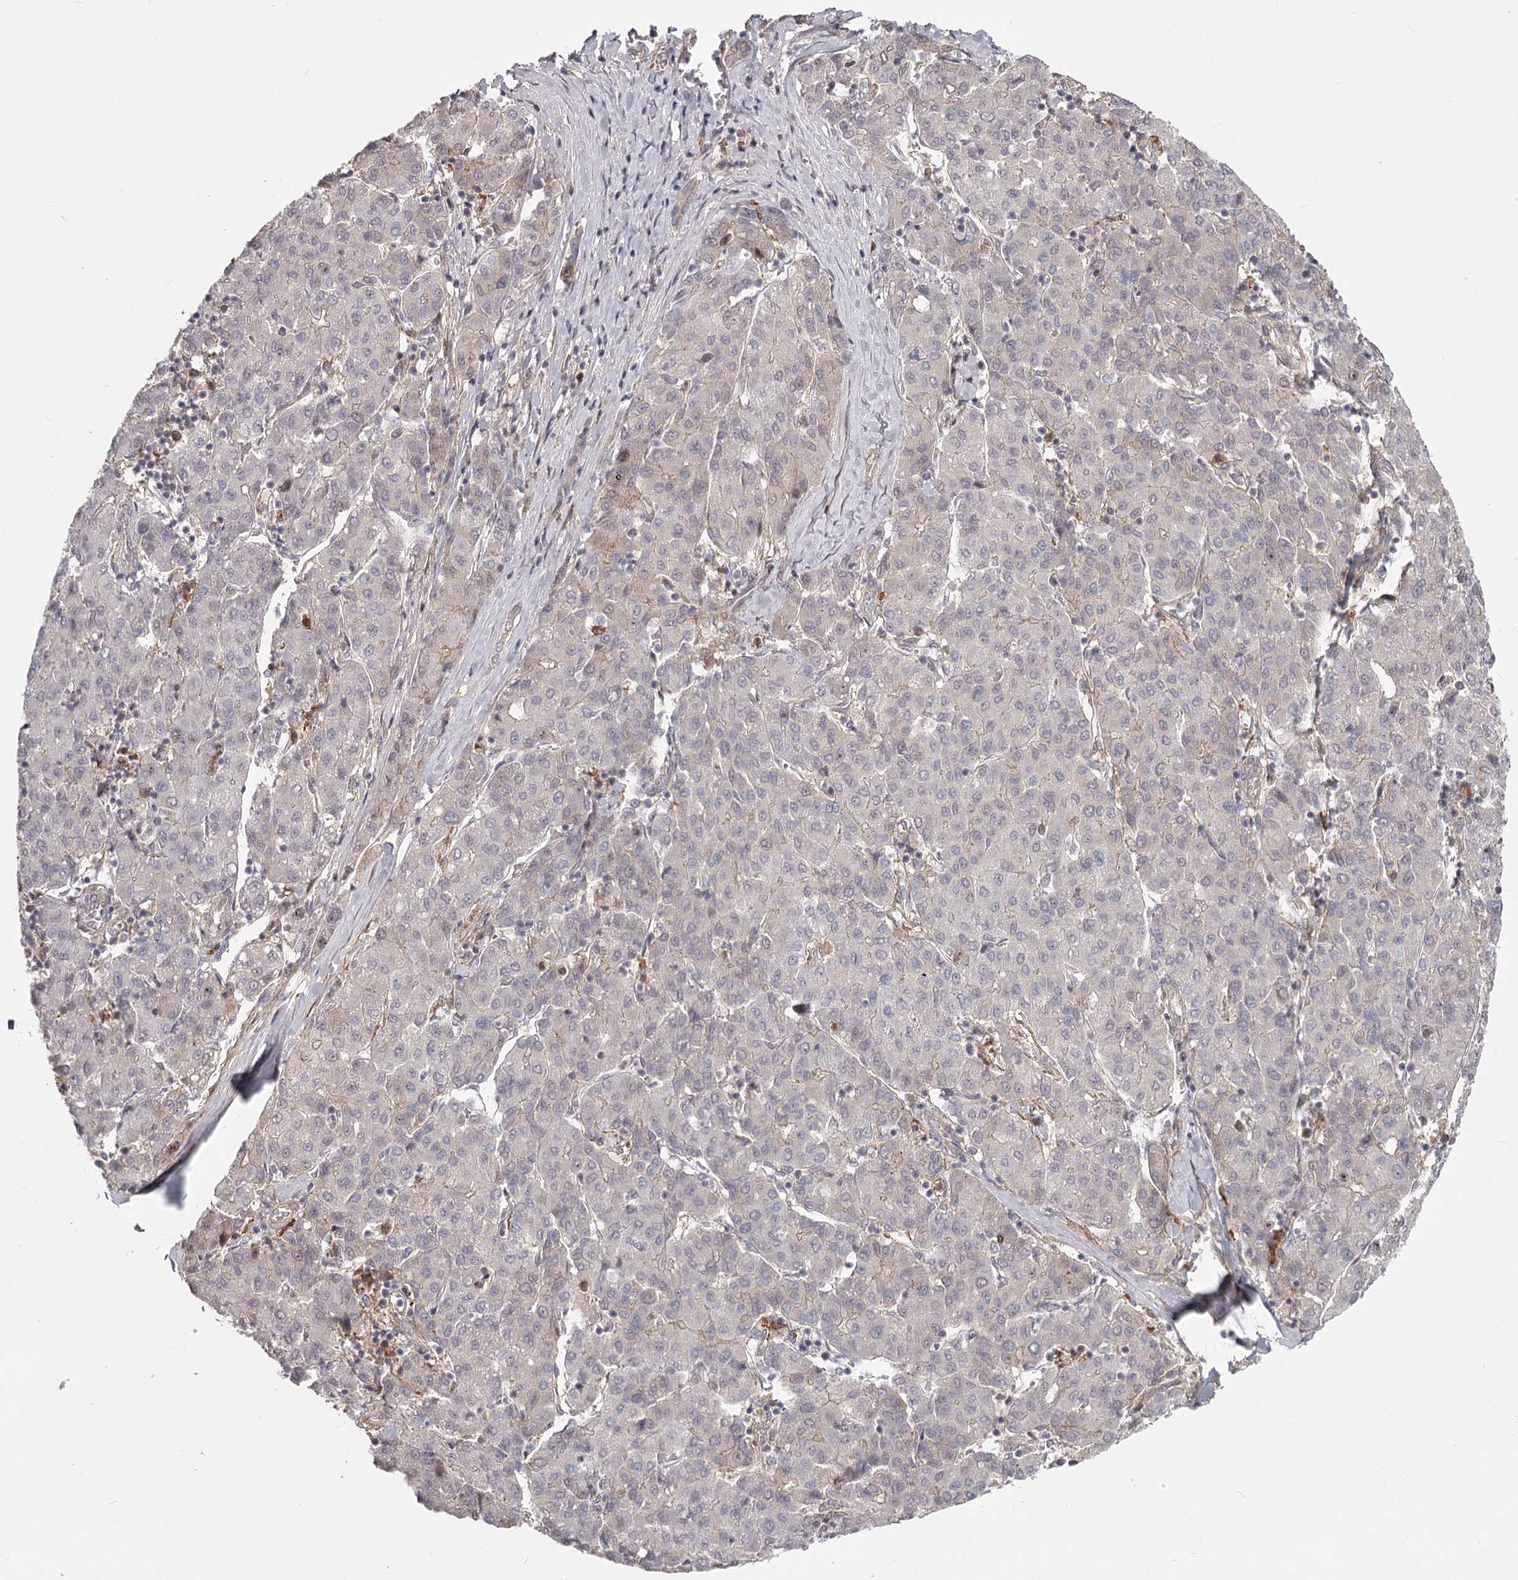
{"staining": {"intensity": "negative", "quantity": "none", "location": "none"}, "tissue": "liver cancer", "cell_type": "Tumor cells", "image_type": "cancer", "snomed": [{"axis": "morphology", "description": "Carcinoma, Hepatocellular, NOS"}, {"axis": "topography", "description": "Liver"}], "caption": "Micrograph shows no significant protein expression in tumor cells of liver hepatocellular carcinoma.", "gene": "CCNG2", "patient": {"sex": "male", "age": 65}}